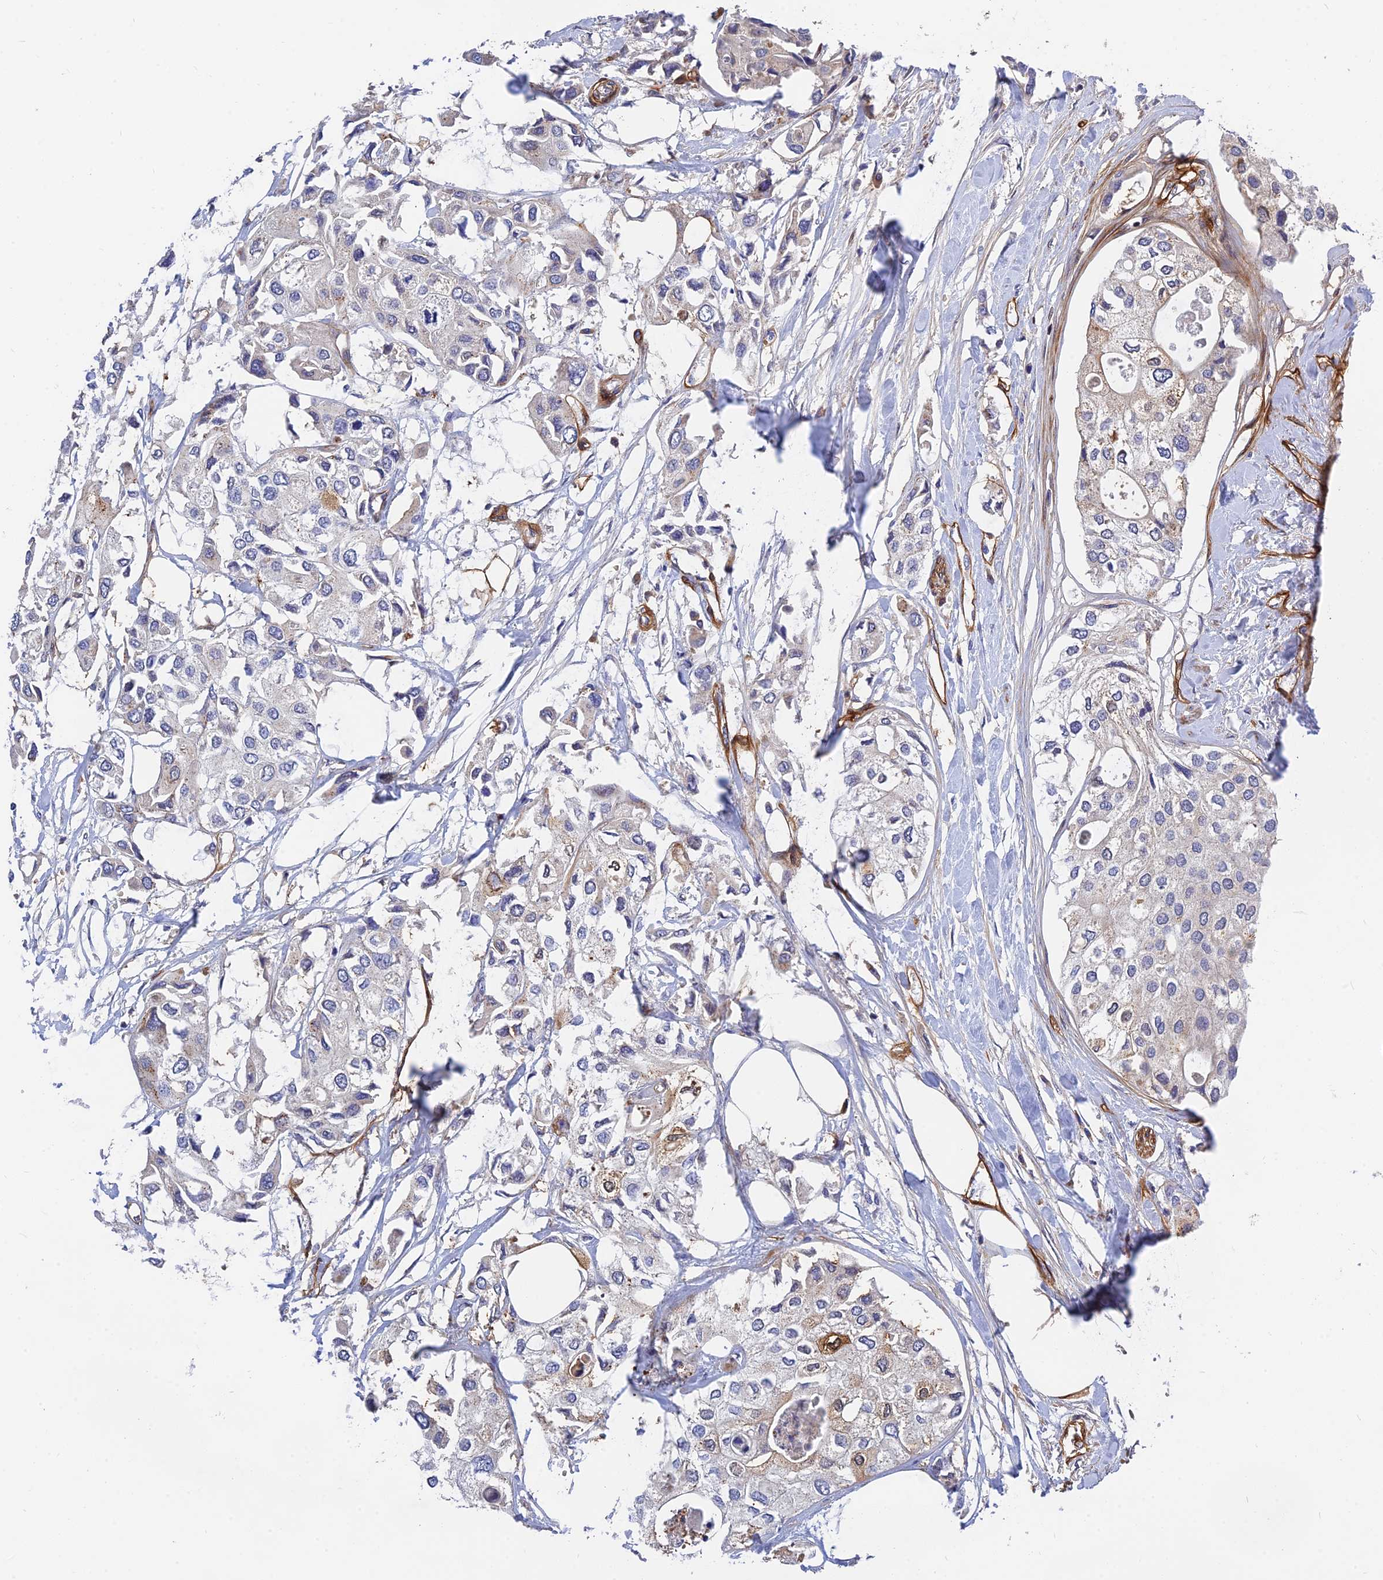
{"staining": {"intensity": "weak", "quantity": "<25%", "location": "cytoplasmic/membranous"}, "tissue": "urothelial cancer", "cell_type": "Tumor cells", "image_type": "cancer", "snomed": [{"axis": "morphology", "description": "Urothelial carcinoma, High grade"}, {"axis": "topography", "description": "Urinary bladder"}], "caption": "The immunohistochemistry photomicrograph has no significant positivity in tumor cells of urothelial carcinoma (high-grade) tissue.", "gene": "MRPL35", "patient": {"sex": "male", "age": 64}}